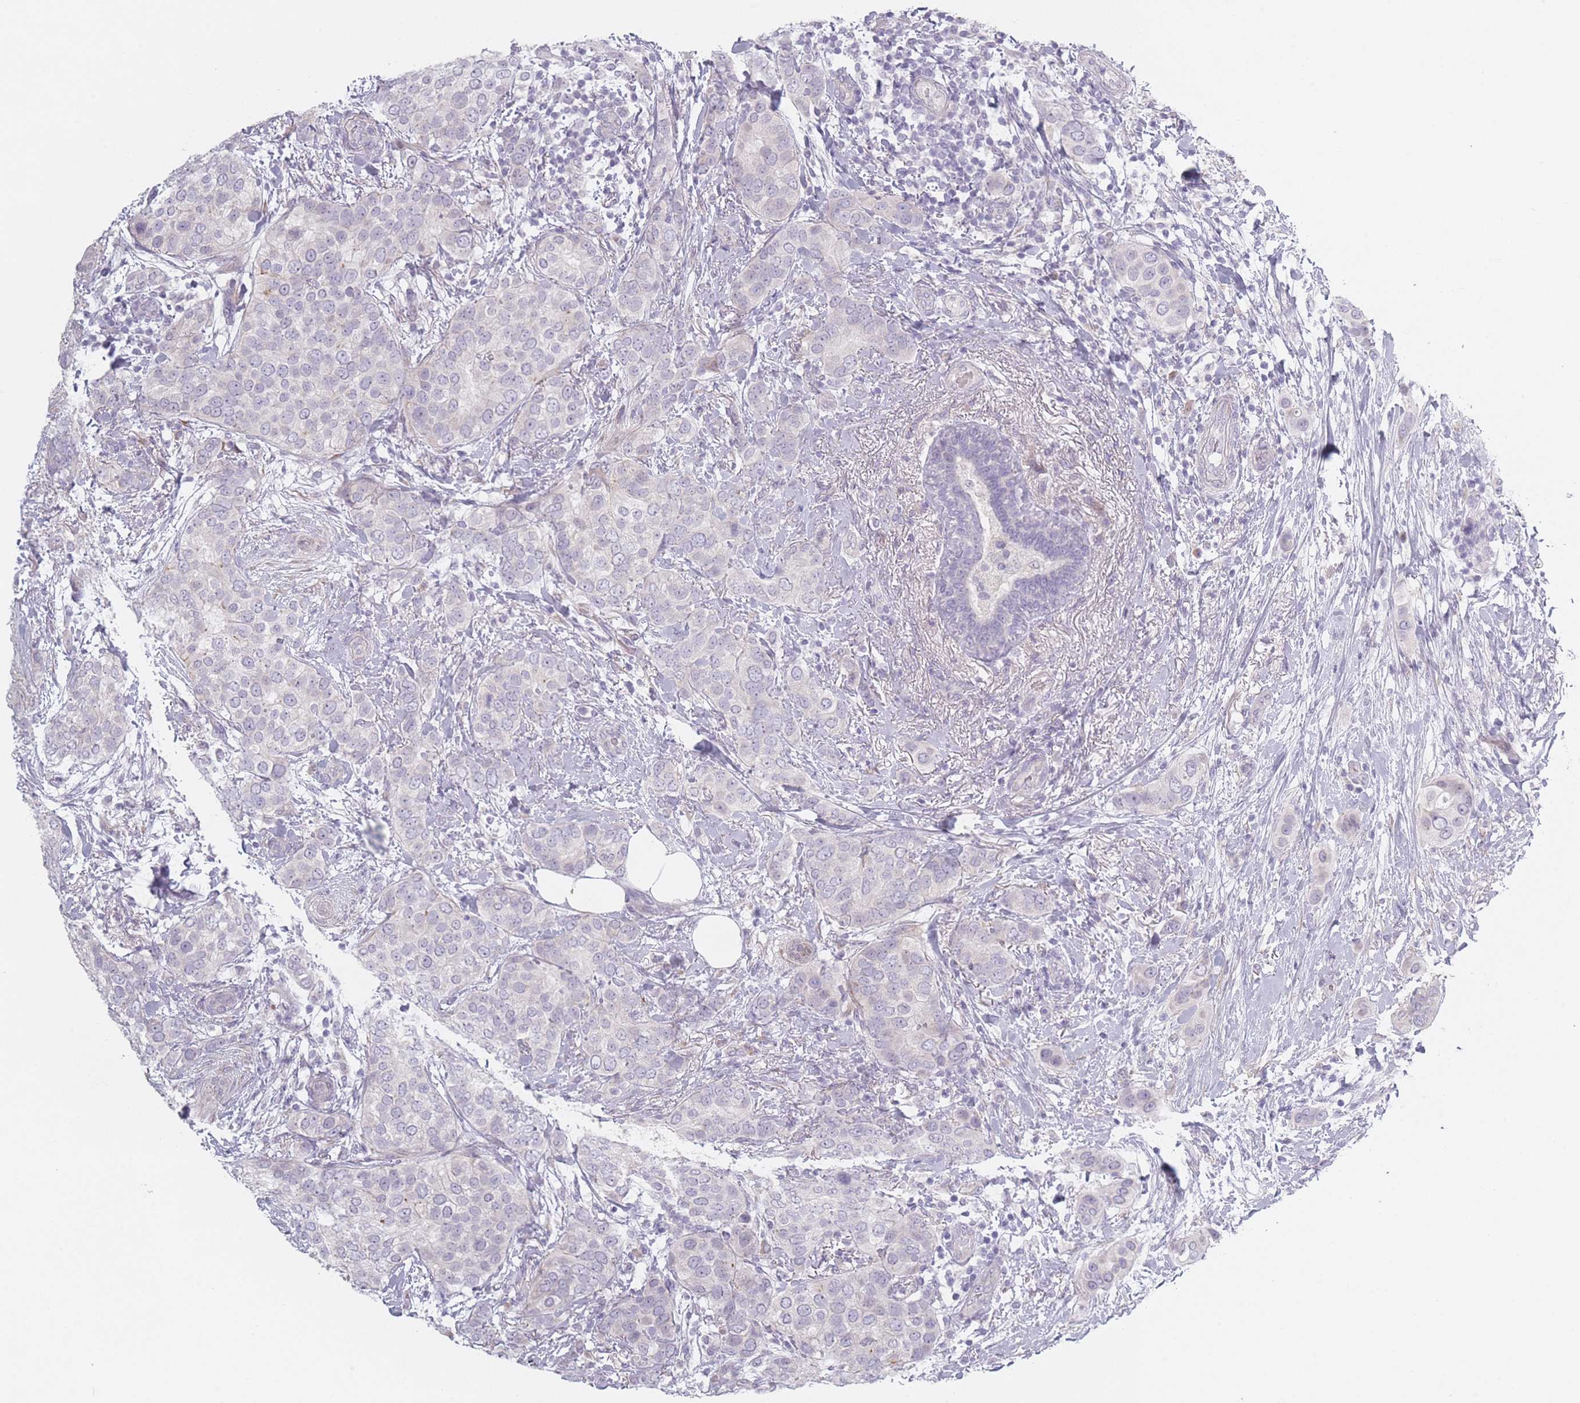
{"staining": {"intensity": "negative", "quantity": "none", "location": "none"}, "tissue": "breast cancer", "cell_type": "Tumor cells", "image_type": "cancer", "snomed": [{"axis": "morphology", "description": "Lobular carcinoma"}, {"axis": "topography", "description": "Breast"}], "caption": "An immunohistochemistry (IHC) image of breast cancer is shown. There is no staining in tumor cells of breast cancer.", "gene": "RASL10B", "patient": {"sex": "female", "age": 51}}